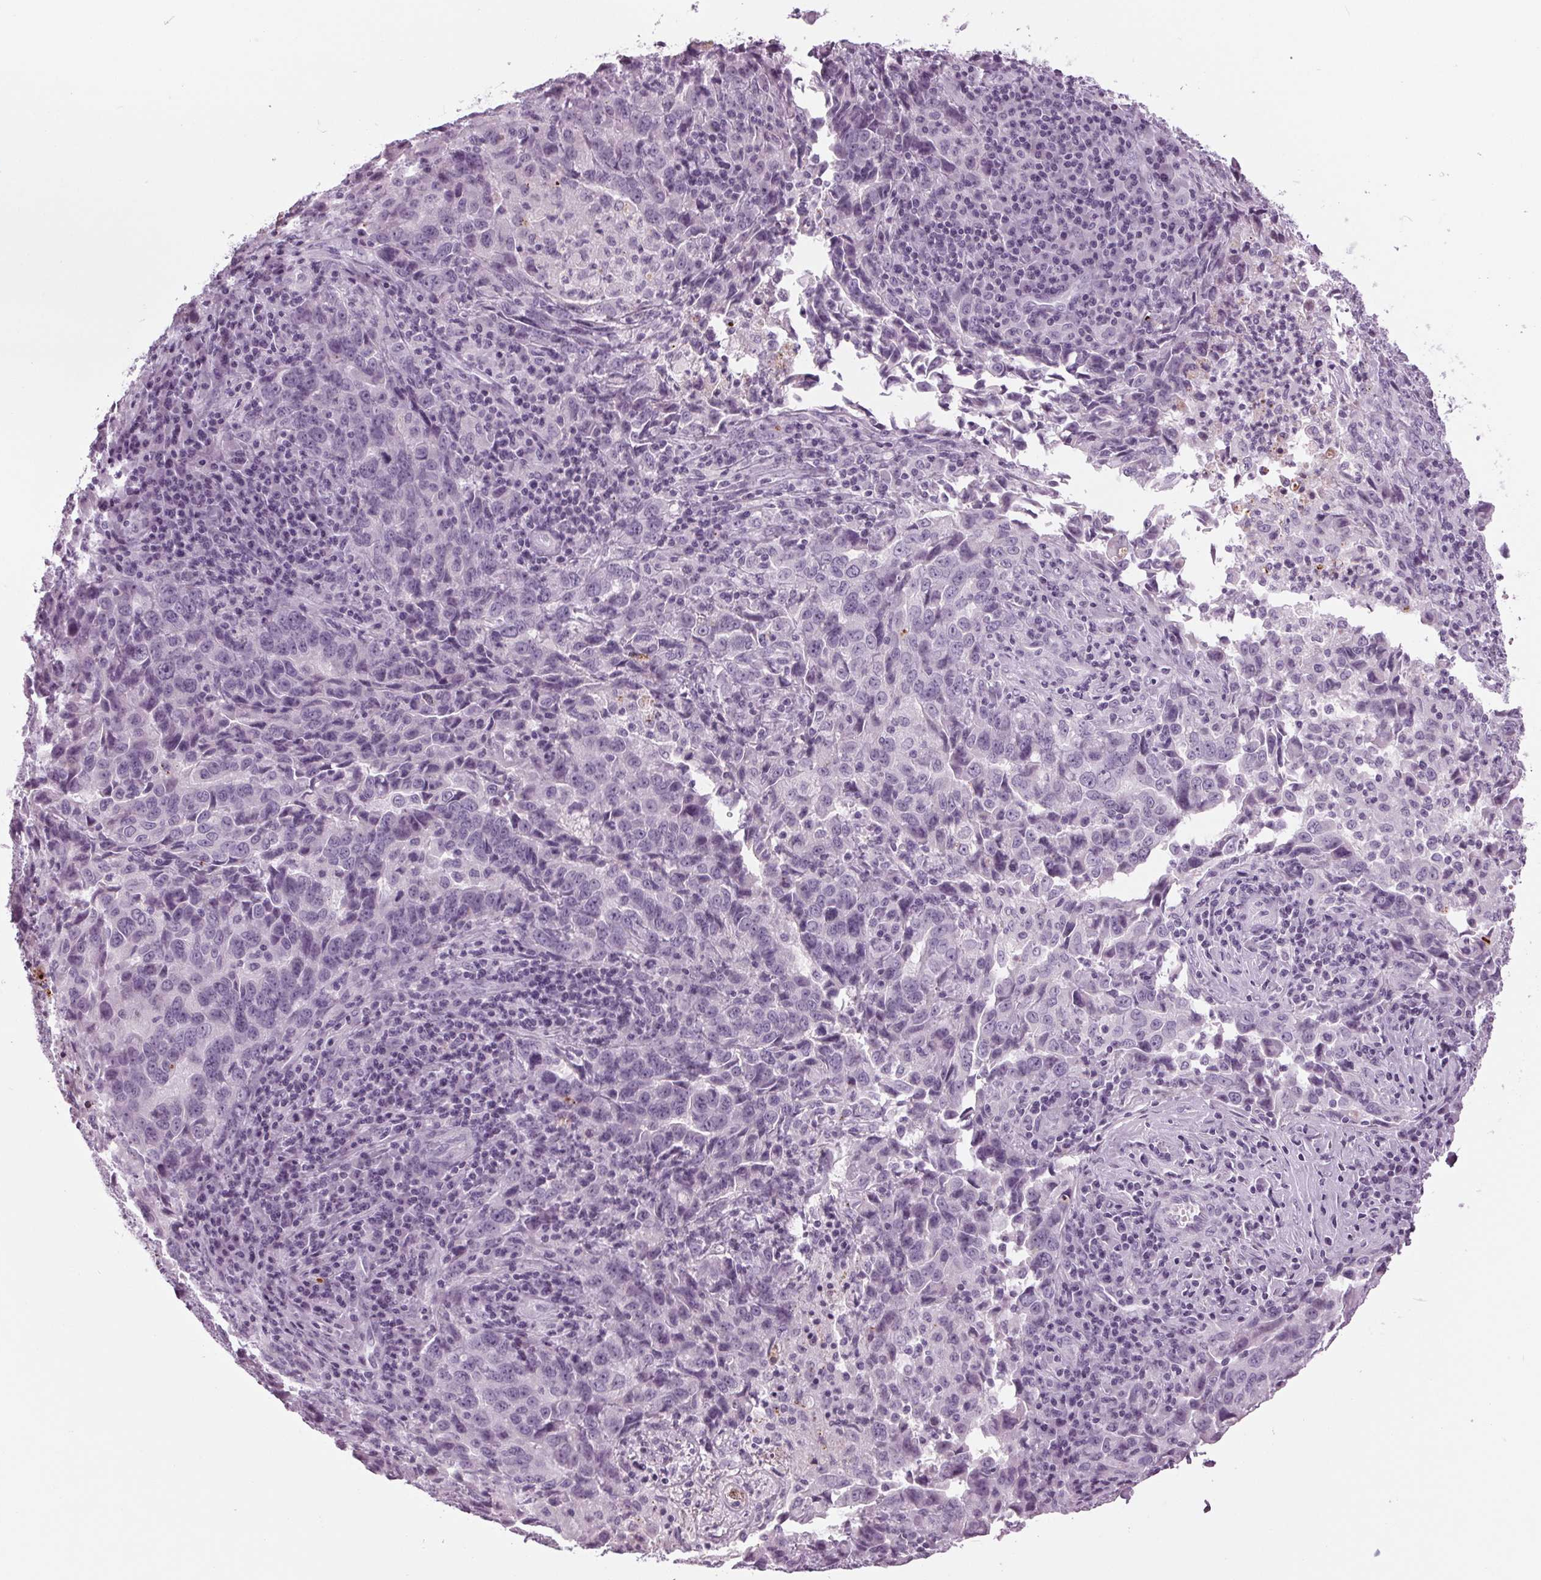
{"staining": {"intensity": "negative", "quantity": "none", "location": "none"}, "tissue": "lung cancer", "cell_type": "Tumor cells", "image_type": "cancer", "snomed": [{"axis": "morphology", "description": "Adenocarcinoma, NOS"}, {"axis": "topography", "description": "Lung"}], "caption": "Immunohistochemical staining of lung cancer reveals no significant positivity in tumor cells. (DAB (3,3'-diaminobenzidine) IHC with hematoxylin counter stain).", "gene": "CYP3A43", "patient": {"sex": "male", "age": 67}}